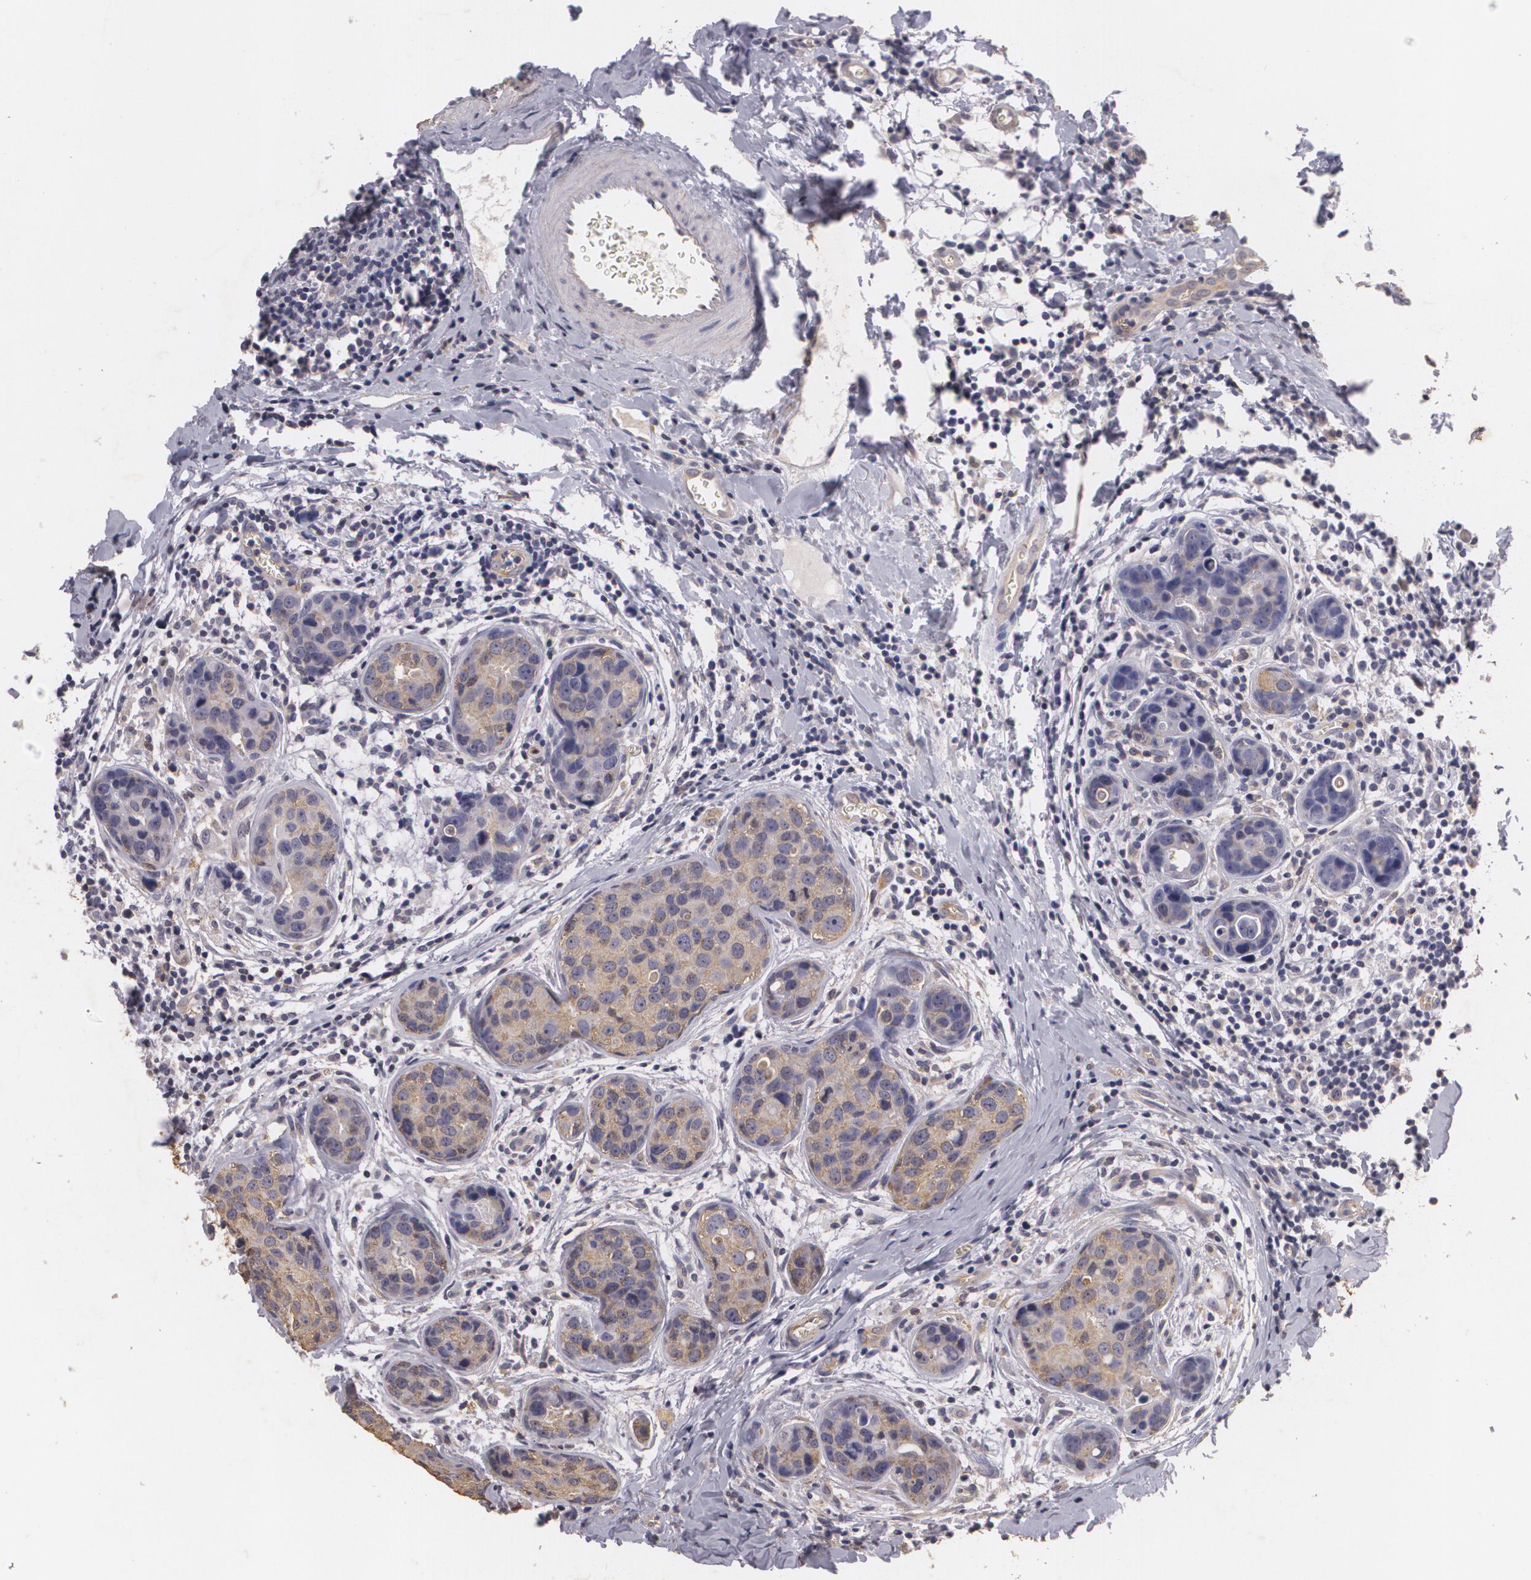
{"staining": {"intensity": "moderate", "quantity": ">75%", "location": "cytoplasmic/membranous"}, "tissue": "breast cancer", "cell_type": "Tumor cells", "image_type": "cancer", "snomed": [{"axis": "morphology", "description": "Duct carcinoma"}, {"axis": "topography", "description": "Breast"}], "caption": "The photomicrograph demonstrates immunohistochemical staining of breast infiltrating ductal carcinoma. There is moderate cytoplasmic/membranous positivity is seen in approximately >75% of tumor cells.", "gene": "KCNA4", "patient": {"sex": "female", "age": 24}}